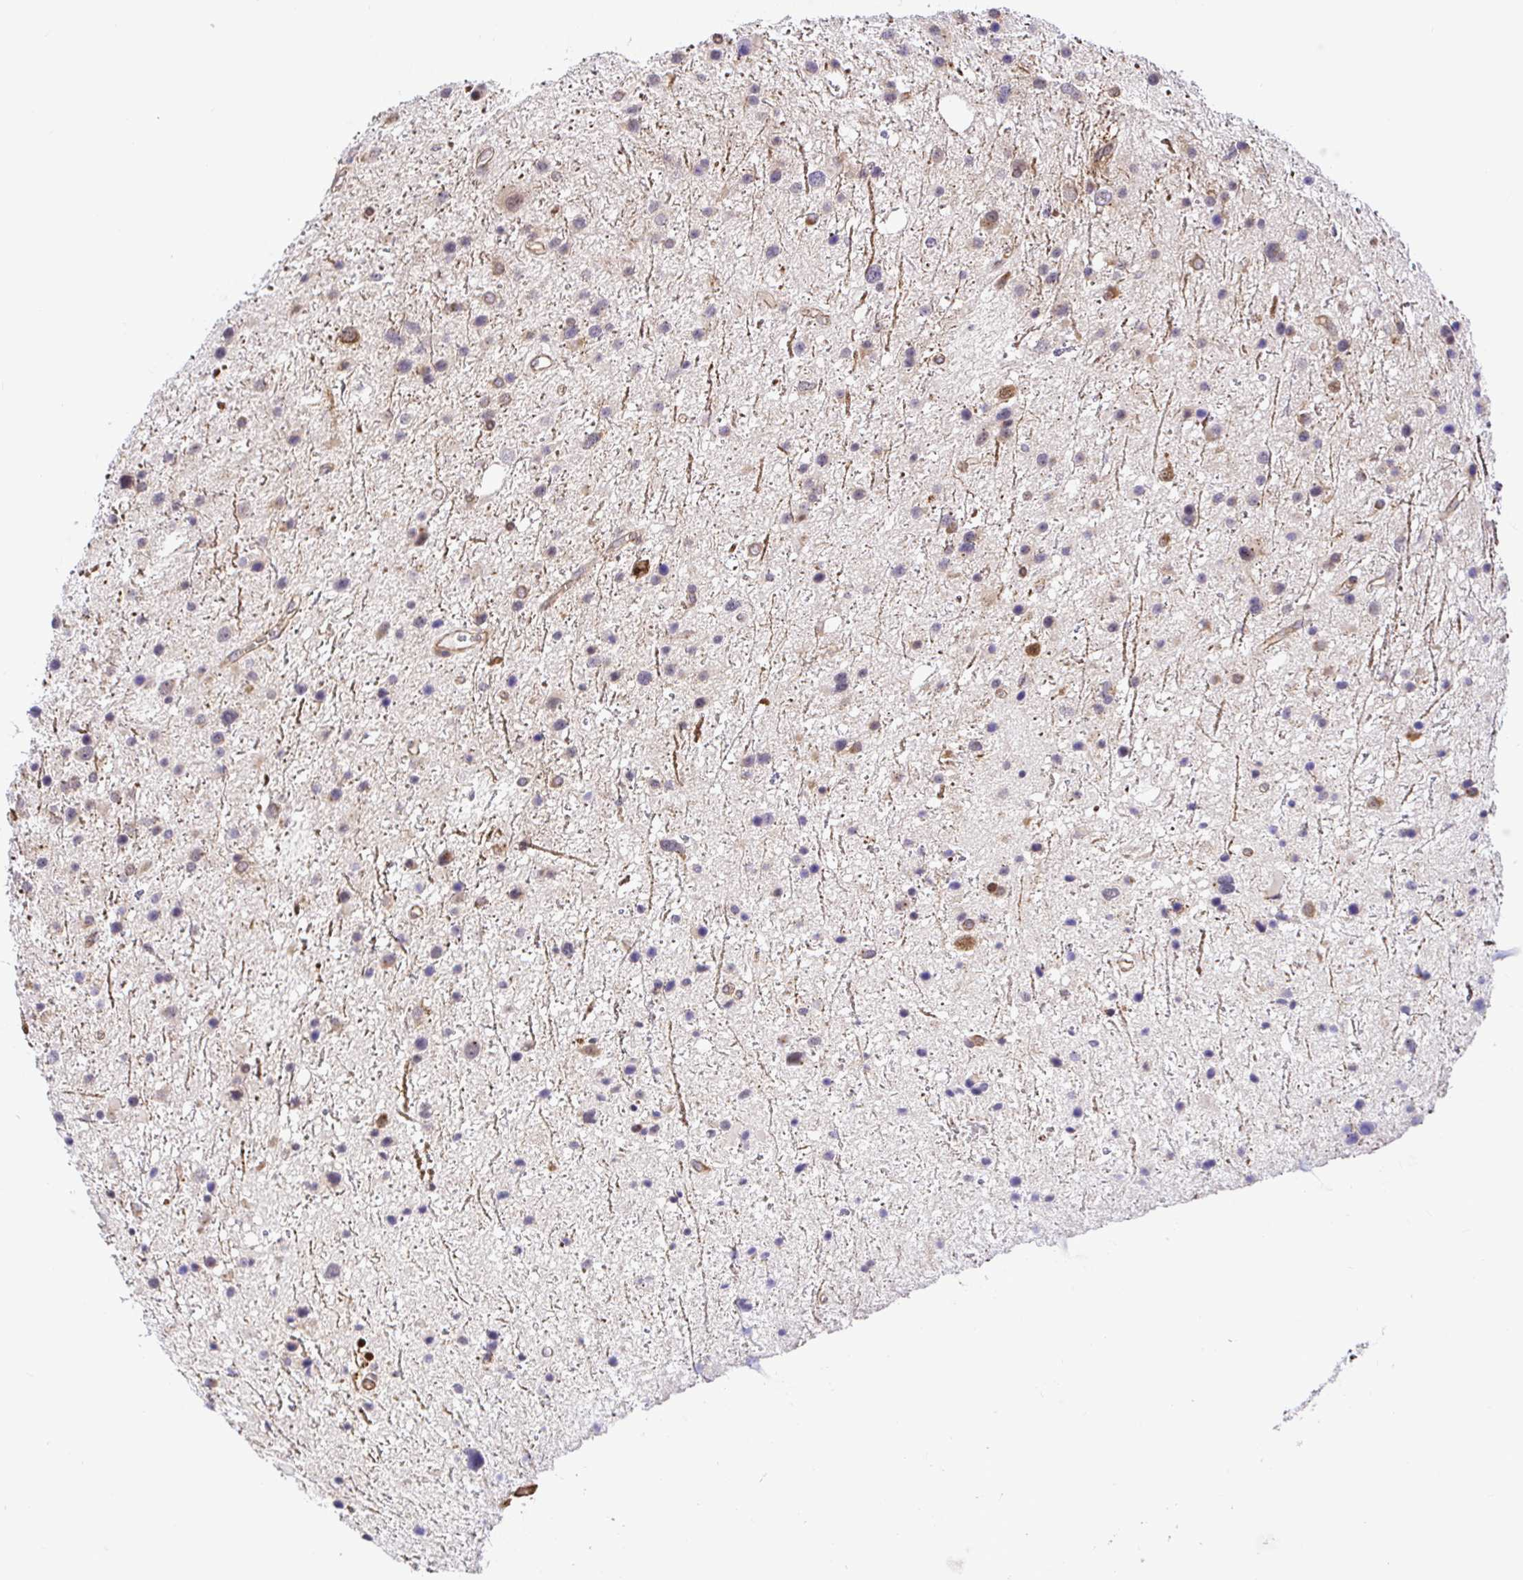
{"staining": {"intensity": "negative", "quantity": "none", "location": "none"}, "tissue": "glioma", "cell_type": "Tumor cells", "image_type": "cancer", "snomed": [{"axis": "morphology", "description": "Glioma, malignant, Low grade"}, {"axis": "topography", "description": "Brain"}], "caption": "This is a image of immunohistochemistry staining of malignant glioma (low-grade), which shows no positivity in tumor cells.", "gene": "TRIM55", "patient": {"sex": "female", "age": 32}}